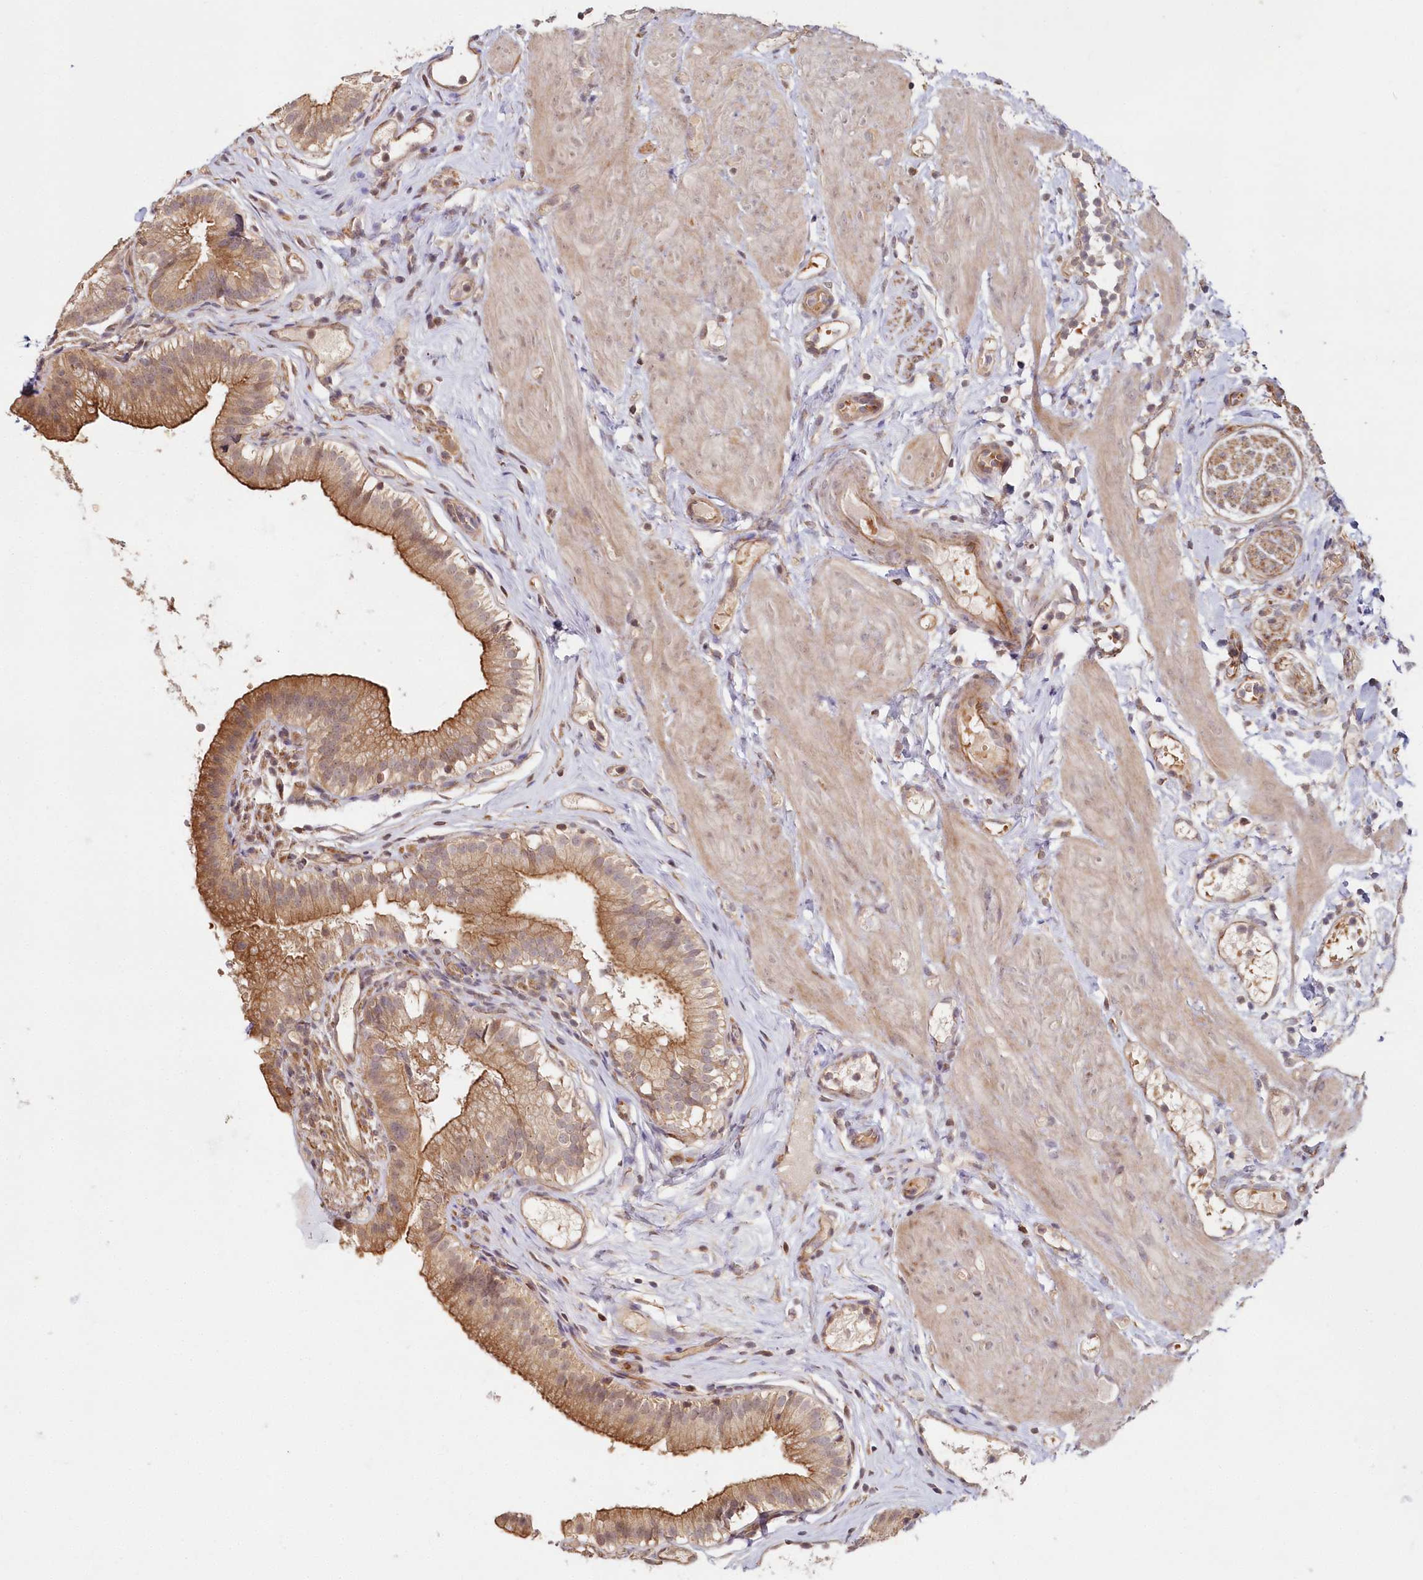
{"staining": {"intensity": "moderate", "quantity": ">75%", "location": "cytoplasmic/membranous"}, "tissue": "gallbladder", "cell_type": "Glandular cells", "image_type": "normal", "snomed": [{"axis": "morphology", "description": "Normal tissue, NOS"}, {"axis": "topography", "description": "Gallbladder"}], "caption": "Immunohistochemistry (IHC) of unremarkable human gallbladder shows medium levels of moderate cytoplasmic/membranous positivity in about >75% of glandular cells.", "gene": "HYCC2", "patient": {"sex": "female", "age": 26}}